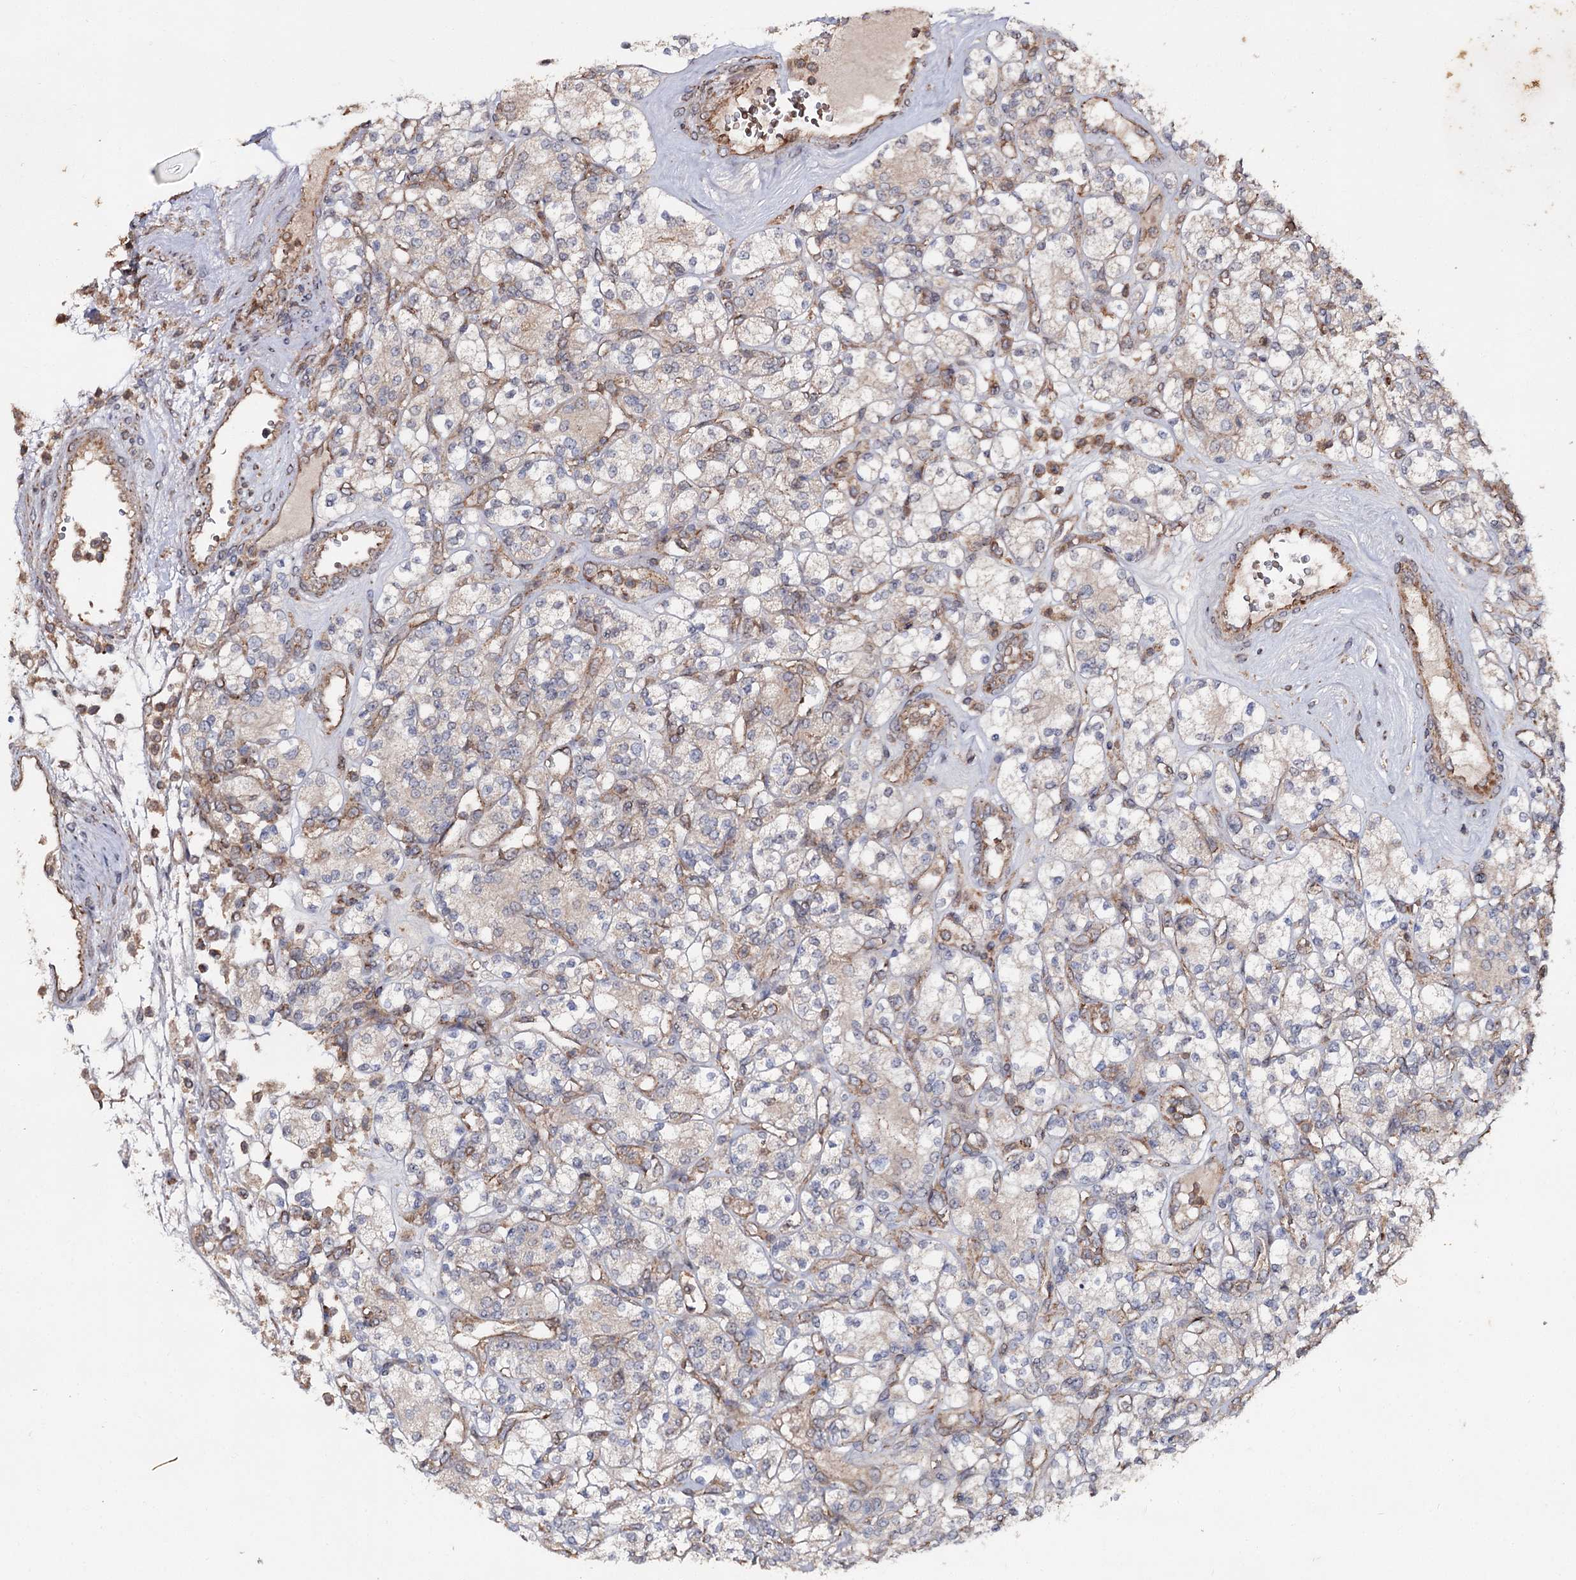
{"staining": {"intensity": "moderate", "quantity": "<25%", "location": "cytoplasmic/membranous"}, "tissue": "renal cancer", "cell_type": "Tumor cells", "image_type": "cancer", "snomed": [{"axis": "morphology", "description": "Adenocarcinoma, NOS"}, {"axis": "topography", "description": "Kidney"}], "caption": "Immunohistochemical staining of human renal cancer displays moderate cytoplasmic/membranous protein staining in approximately <25% of tumor cells. The staining was performed using DAB, with brown indicating positive protein expression. Nuclei are stained blue with hematoxylin.", "gene": "MINDY3", "patient": {"sex": "male", "age": 77}}